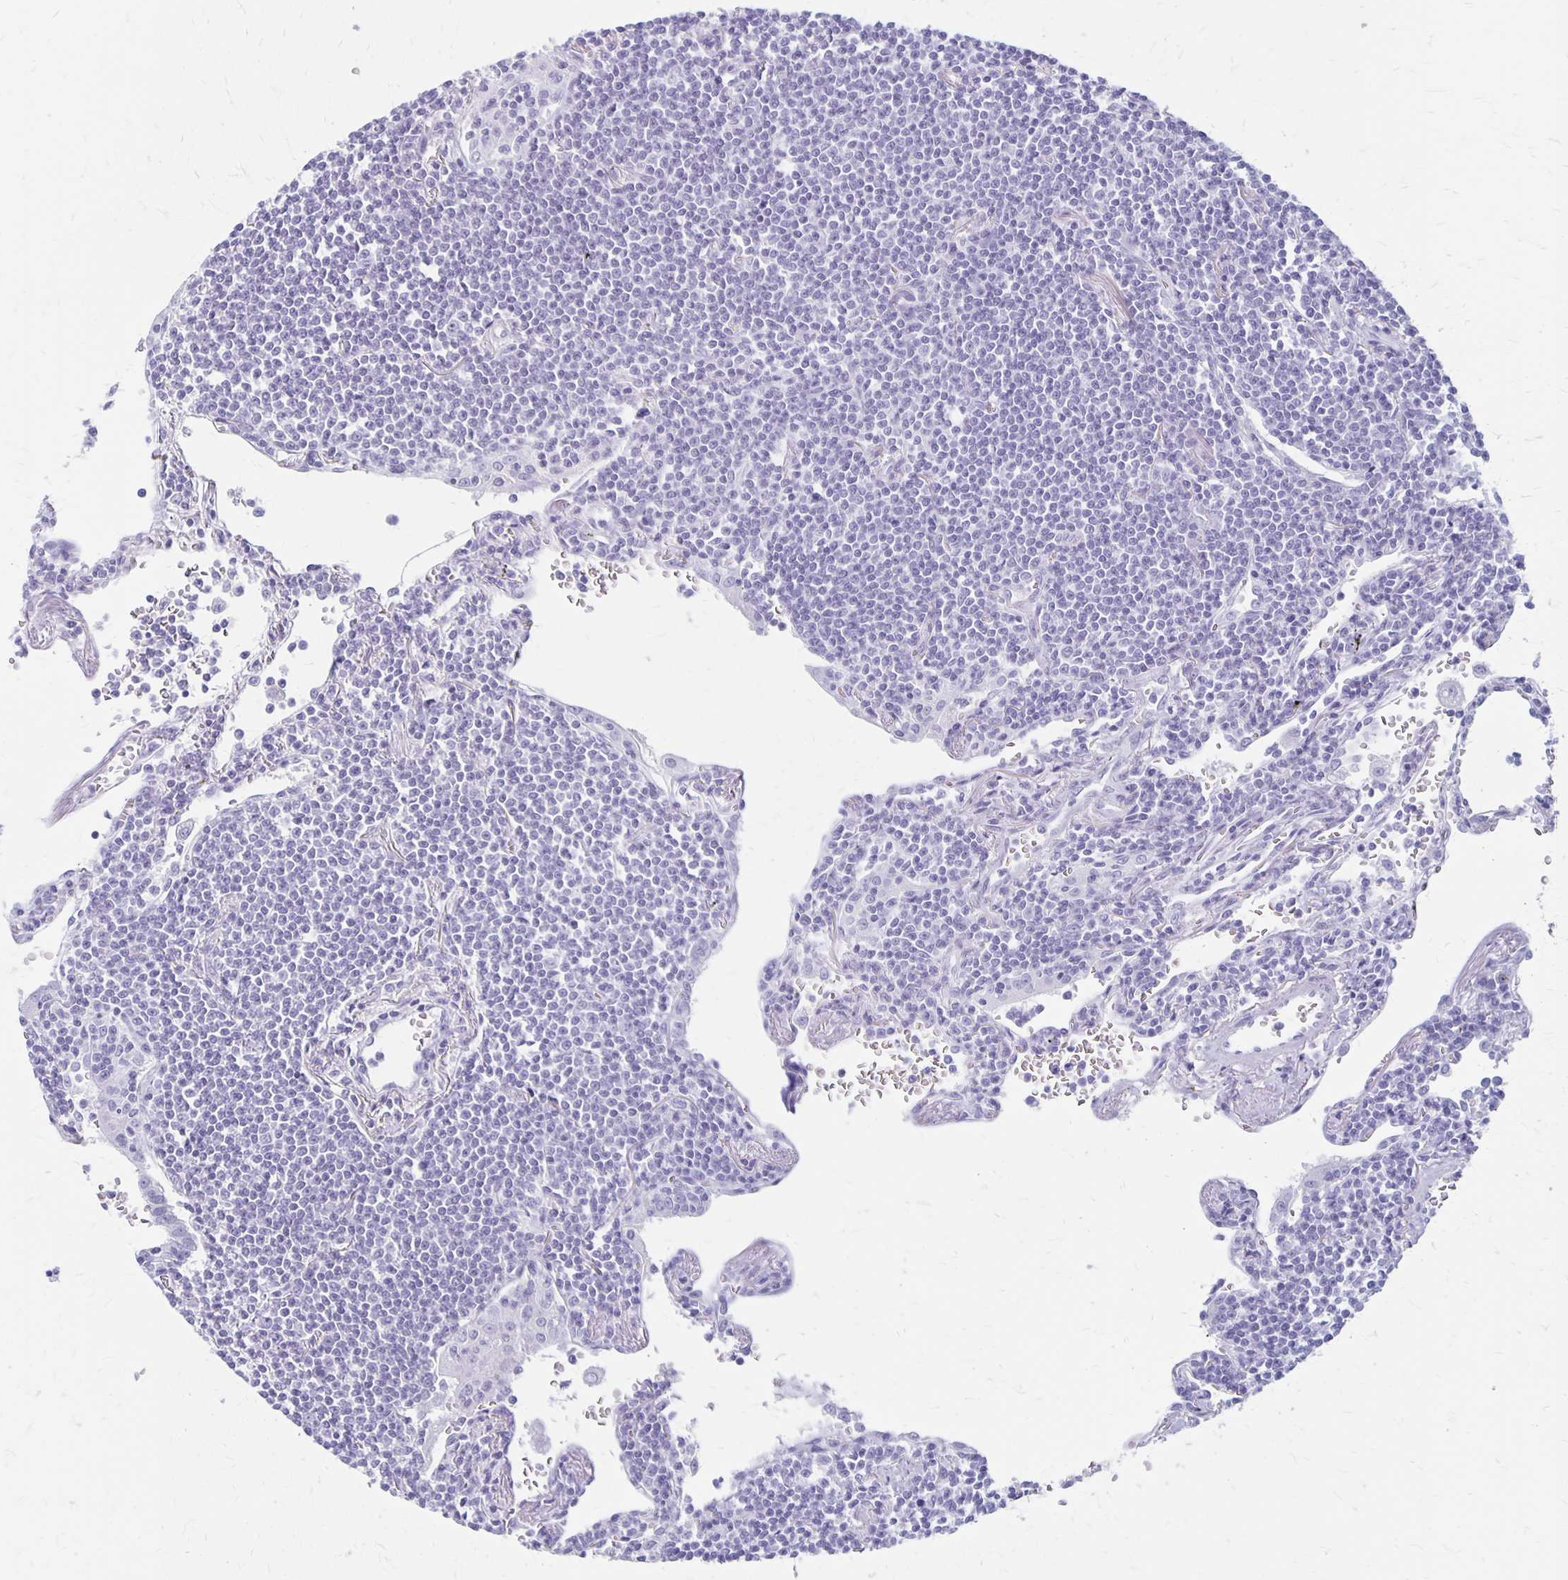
{"staining": {"intensity": "negative", "quantity": "none", "location": "none"}, "tissue": "lymphoma", "cell_type": "Tumor cells", "image_type": "cancer", "snomed": [{"axis": "morphology", "description": "Malignant lymphoma, non-Hodgkin's type, Low grade"}, {"axis": "topography", "description": "Lung"}], "caption": "Histopathology image shows no significant protein expression in tumor cells of lymphoma.", "gene": "MAGEC2", "patient": {"sex": "female", "age": 71}}